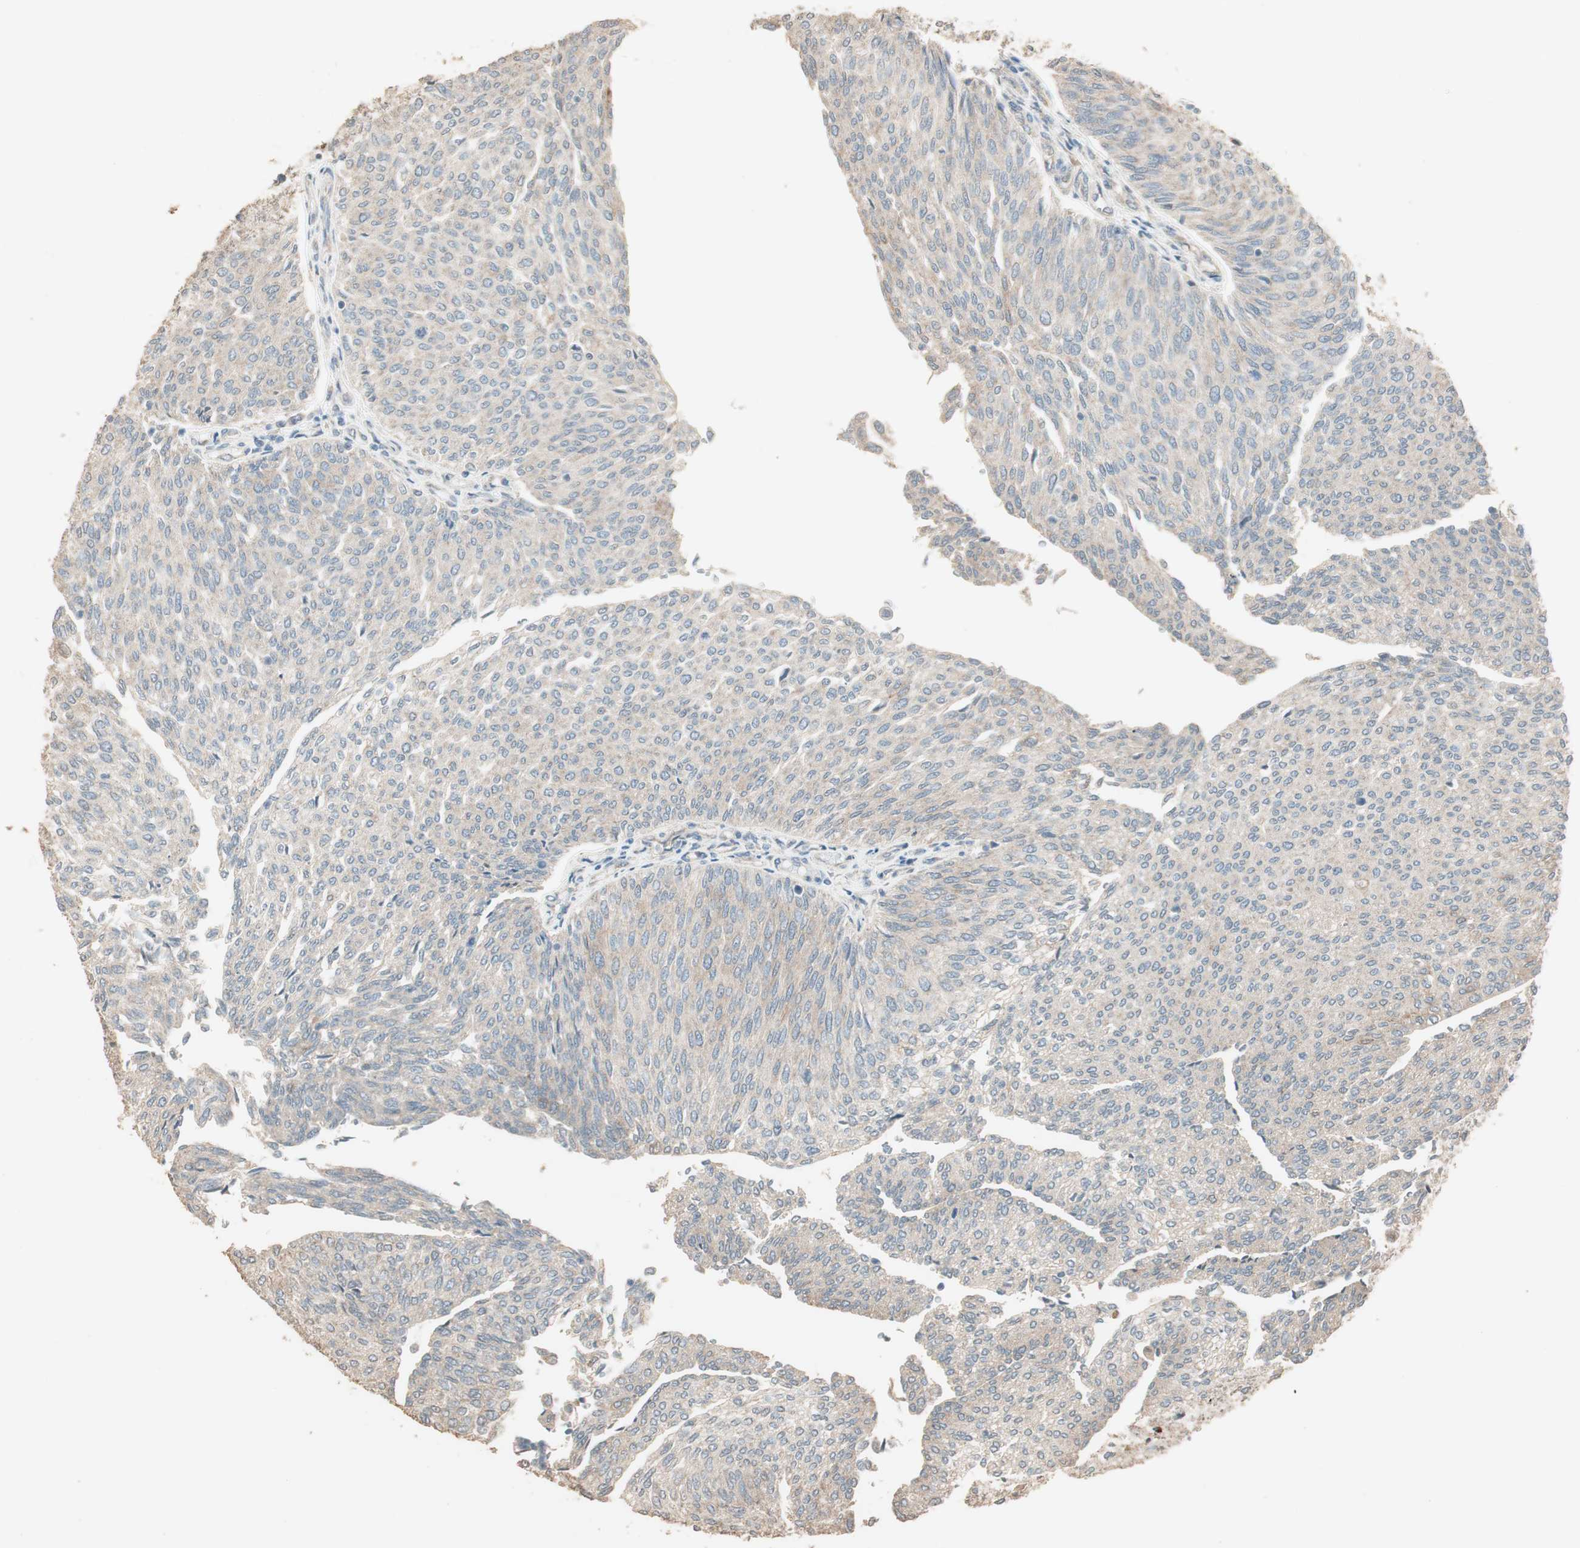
{"staining": {"intensity": "weak", "quantity": ">75%", "location": "cytoplasmic/membranous"}, "tissue": "urothelial cancer", "cell_type": "Tumor cells", "image_type": "cancer", "snomed": [{"axis": "morphology", "description": "Urothelial carcinoma, Low grade"}, {"axis": "topography", "description": "Urinary bladder"}], "caption": "Immunohistochemistry (DAB (3,3'-diaminobenzidine)) staining of human urothelial carcinoma (low-grade) reveals weak cytoplasmic/membranous protein expression in approximately >75% of tumor cells. (brown staining indicates protein expression, while blue staining denotes nuclei).", "gene": "RARRES1", "patient": {"sex": "female", "age": 79}}